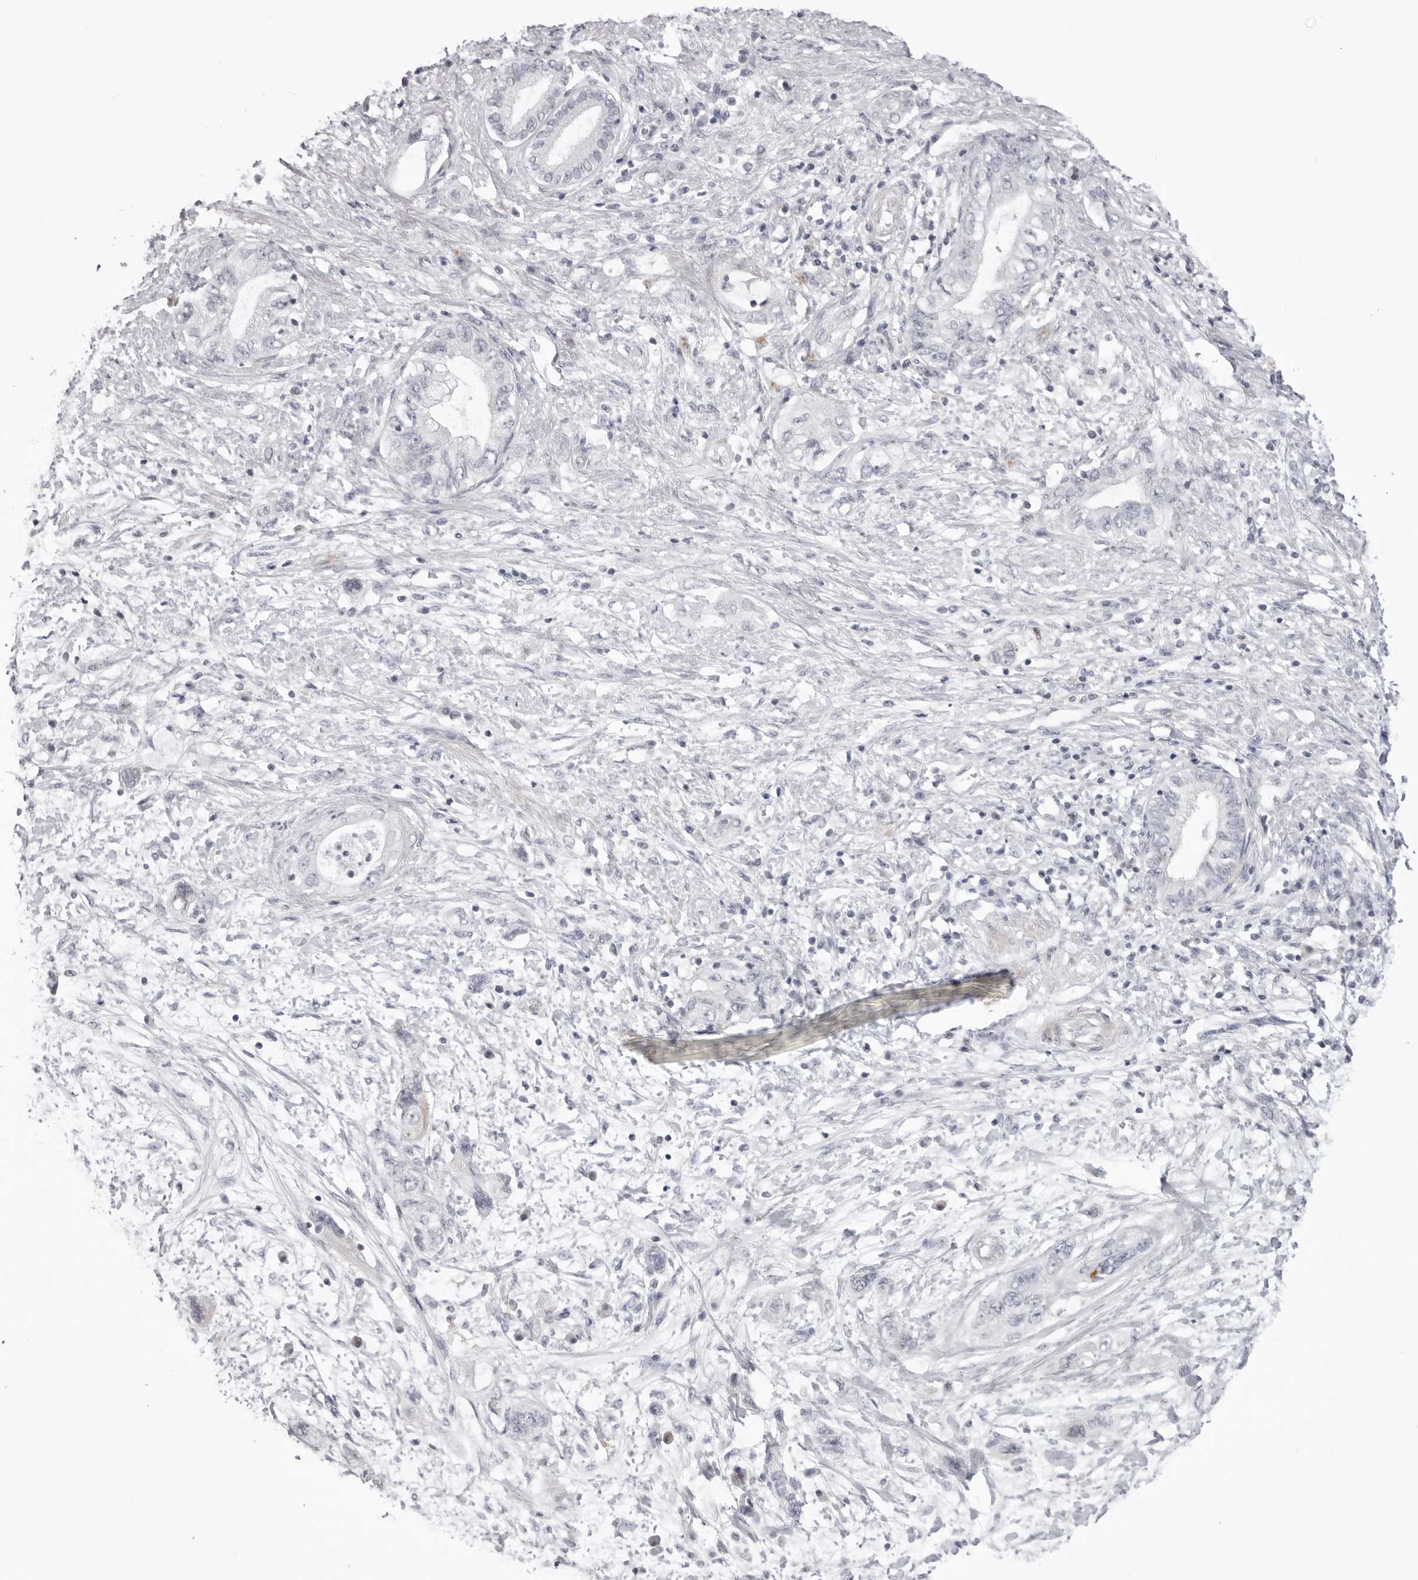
{"staining": {"intensity": "negative", "quantity": "none", "location": "none"}, "tissue": "pancreatic cancer", "cell_type": "Tumor cells", "image_type": "cancer", "snomed": [{"axis": "morphology", "description": "Adenocarcinoma, NOS"}, {"axis": "topography", "description": "Pancreas"}], "caption": "The micrograph reveals no significant staining in tumor cells of pancreatic adenocarcinoma.", "gene": "SUGCT", "patient": {"sex": "female", "age": 73}}